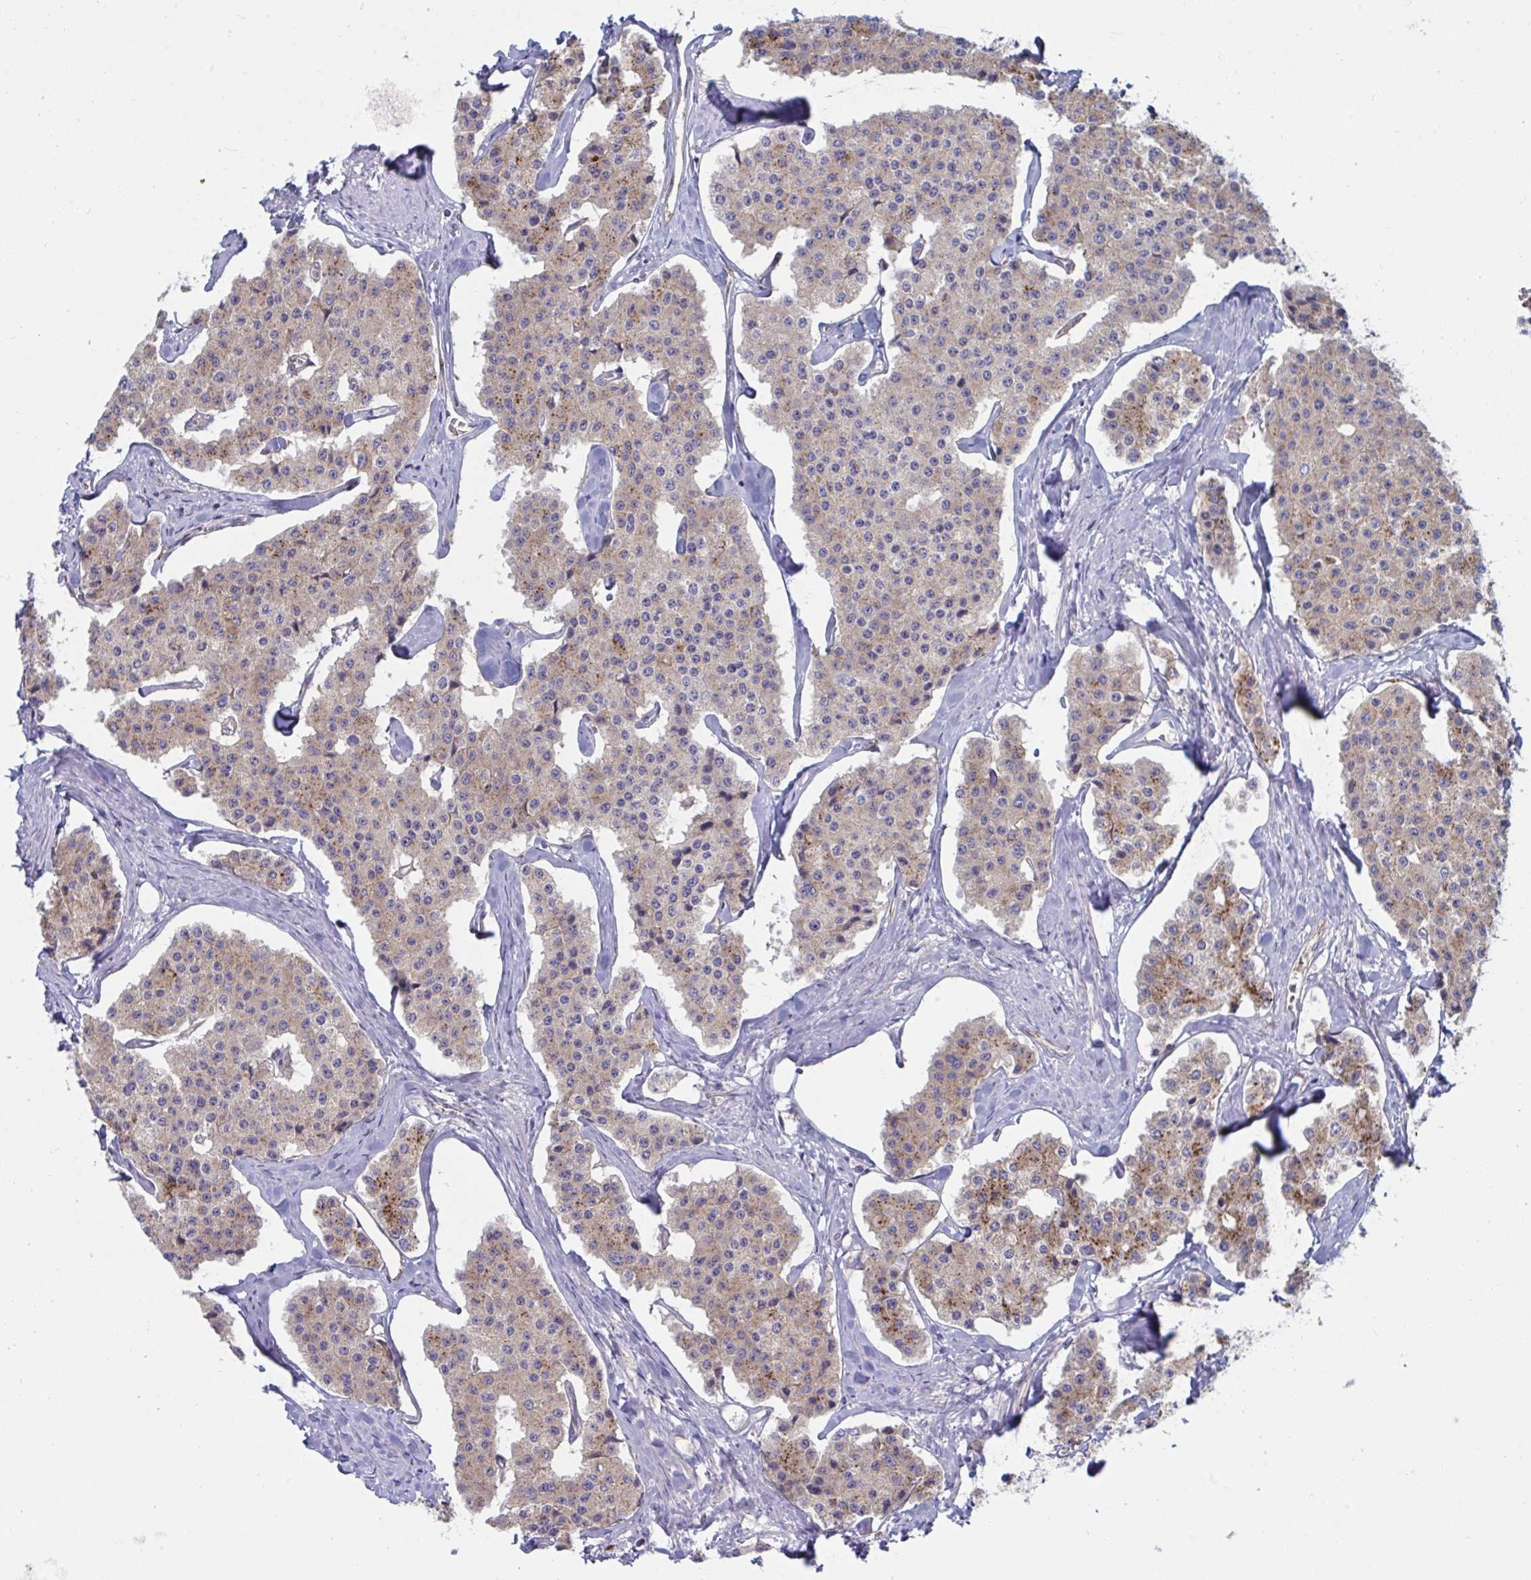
{"staining": {"intensity": "moderate", "quantity": ">75%", "location": "cytoplasmic/membranous"}, "tissue": "carcinoid", "cell_type": "Tumor cells", "image_type": "cancer", "snomed": [{"axis": "morphology", "description": "Carcinoid, malignant, NOS"}, {"axis": "topography", "description": "Small intestine"}], "caption": "A micrograph of carcinoid stained for a protein reveals moderate cytoplasmic/membranous brown staining in tumor cells.", "gene": "SLC9A6", "patient": {"sex": "female", "age": 65}}